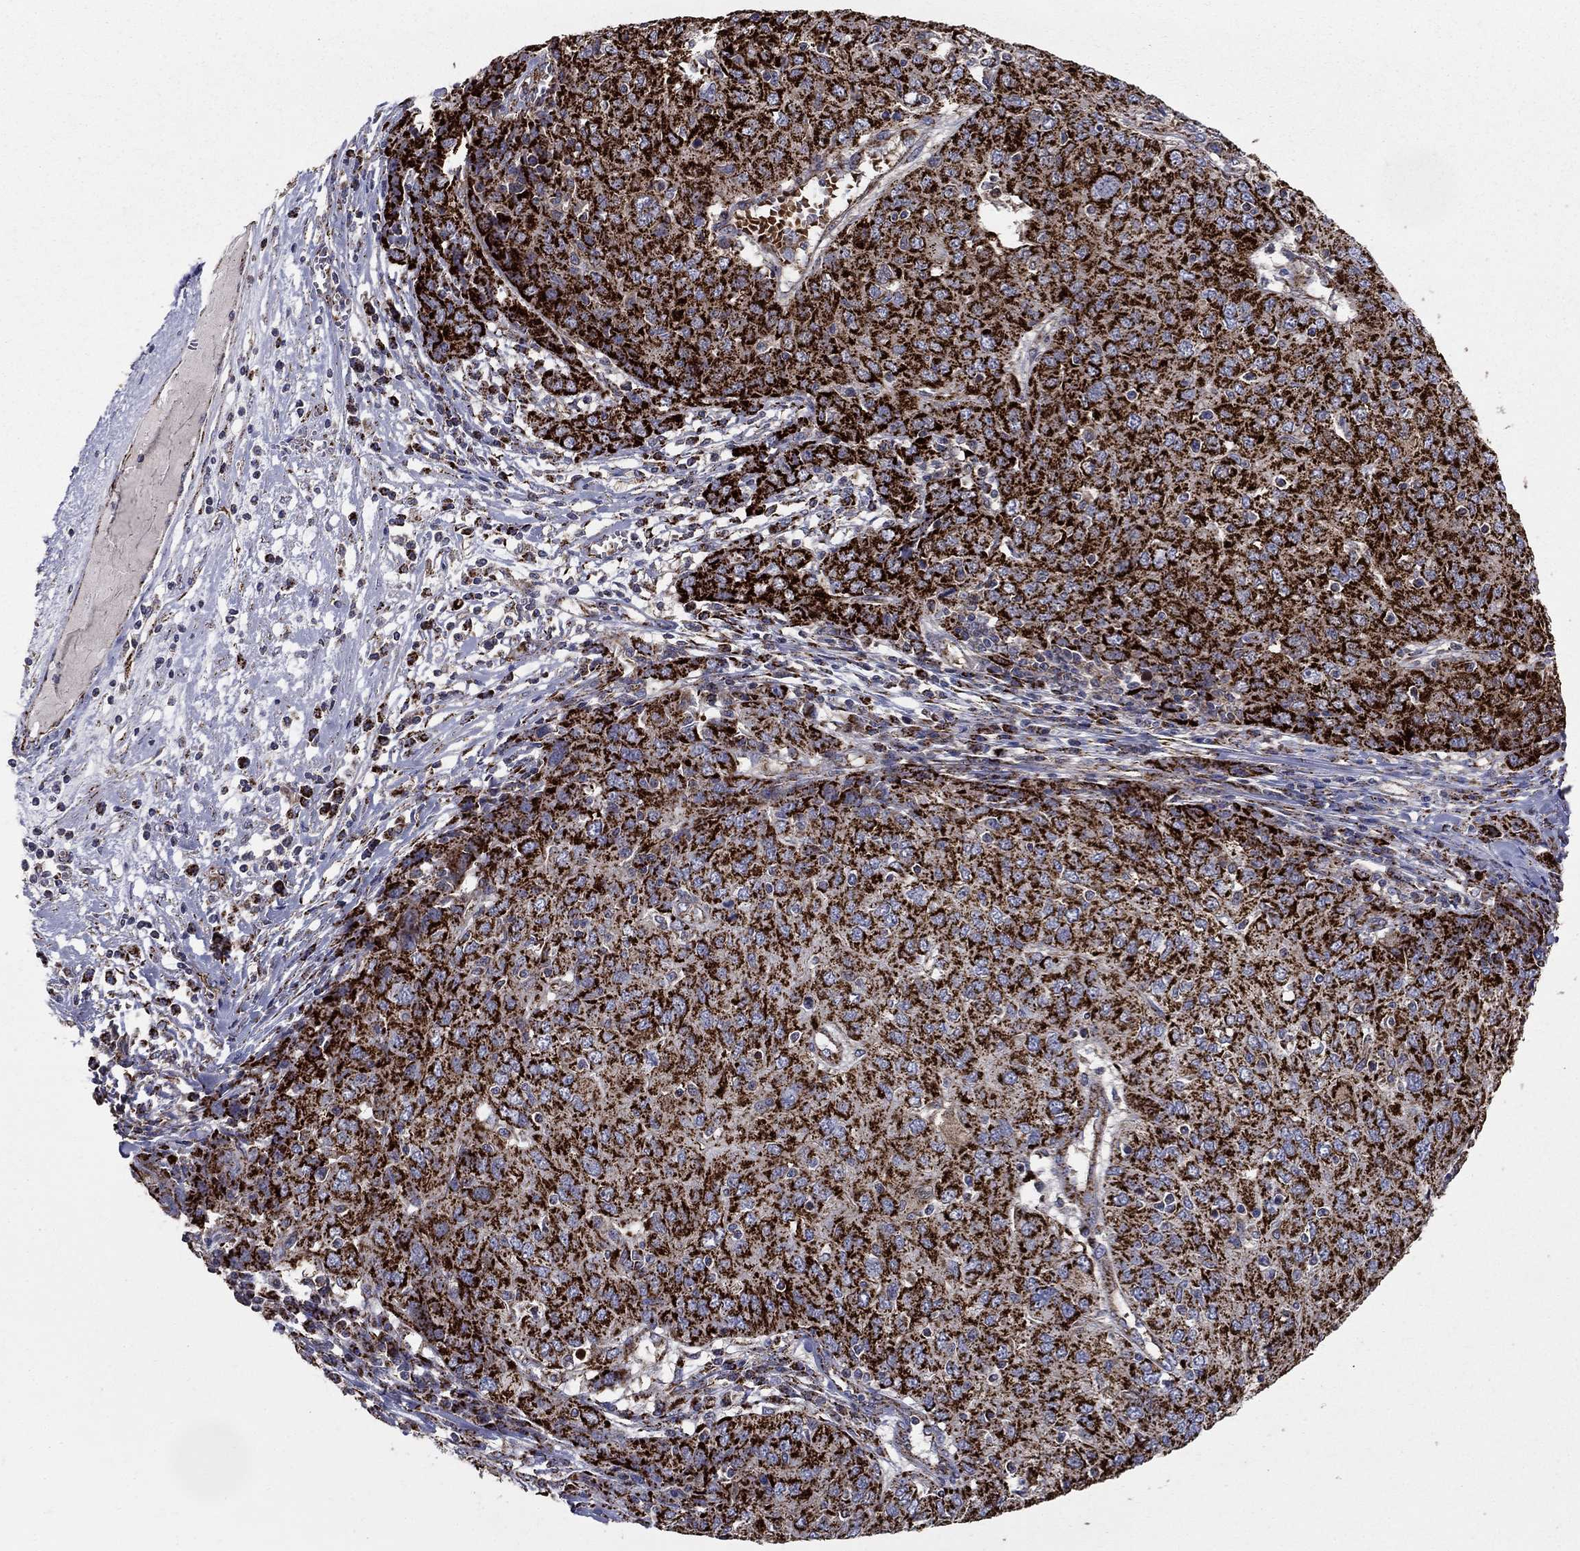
{"staining": {"intensity": "strong", "quantity": ">75%", "location": "cytoplasmic/membranous"}, "tissue": "ovarian cancer", "cell_type": "Tumor cells", "image_type": "cancer", "snomed": [{"axis": "morphology", "description": "Carcinoma, endometroid"}, {"axis": "topography", "description": "Ovary"}], "caption": "This histopathology image demonstrates immunohistochemistry staining of human ovarian cancer (endometroid carcinoma), with high strong cytoplasmic/membranous expression in approximately >75% of tumor cells.", "gene": "GCSH", "patient": {"sex": "female", "age": 50}}